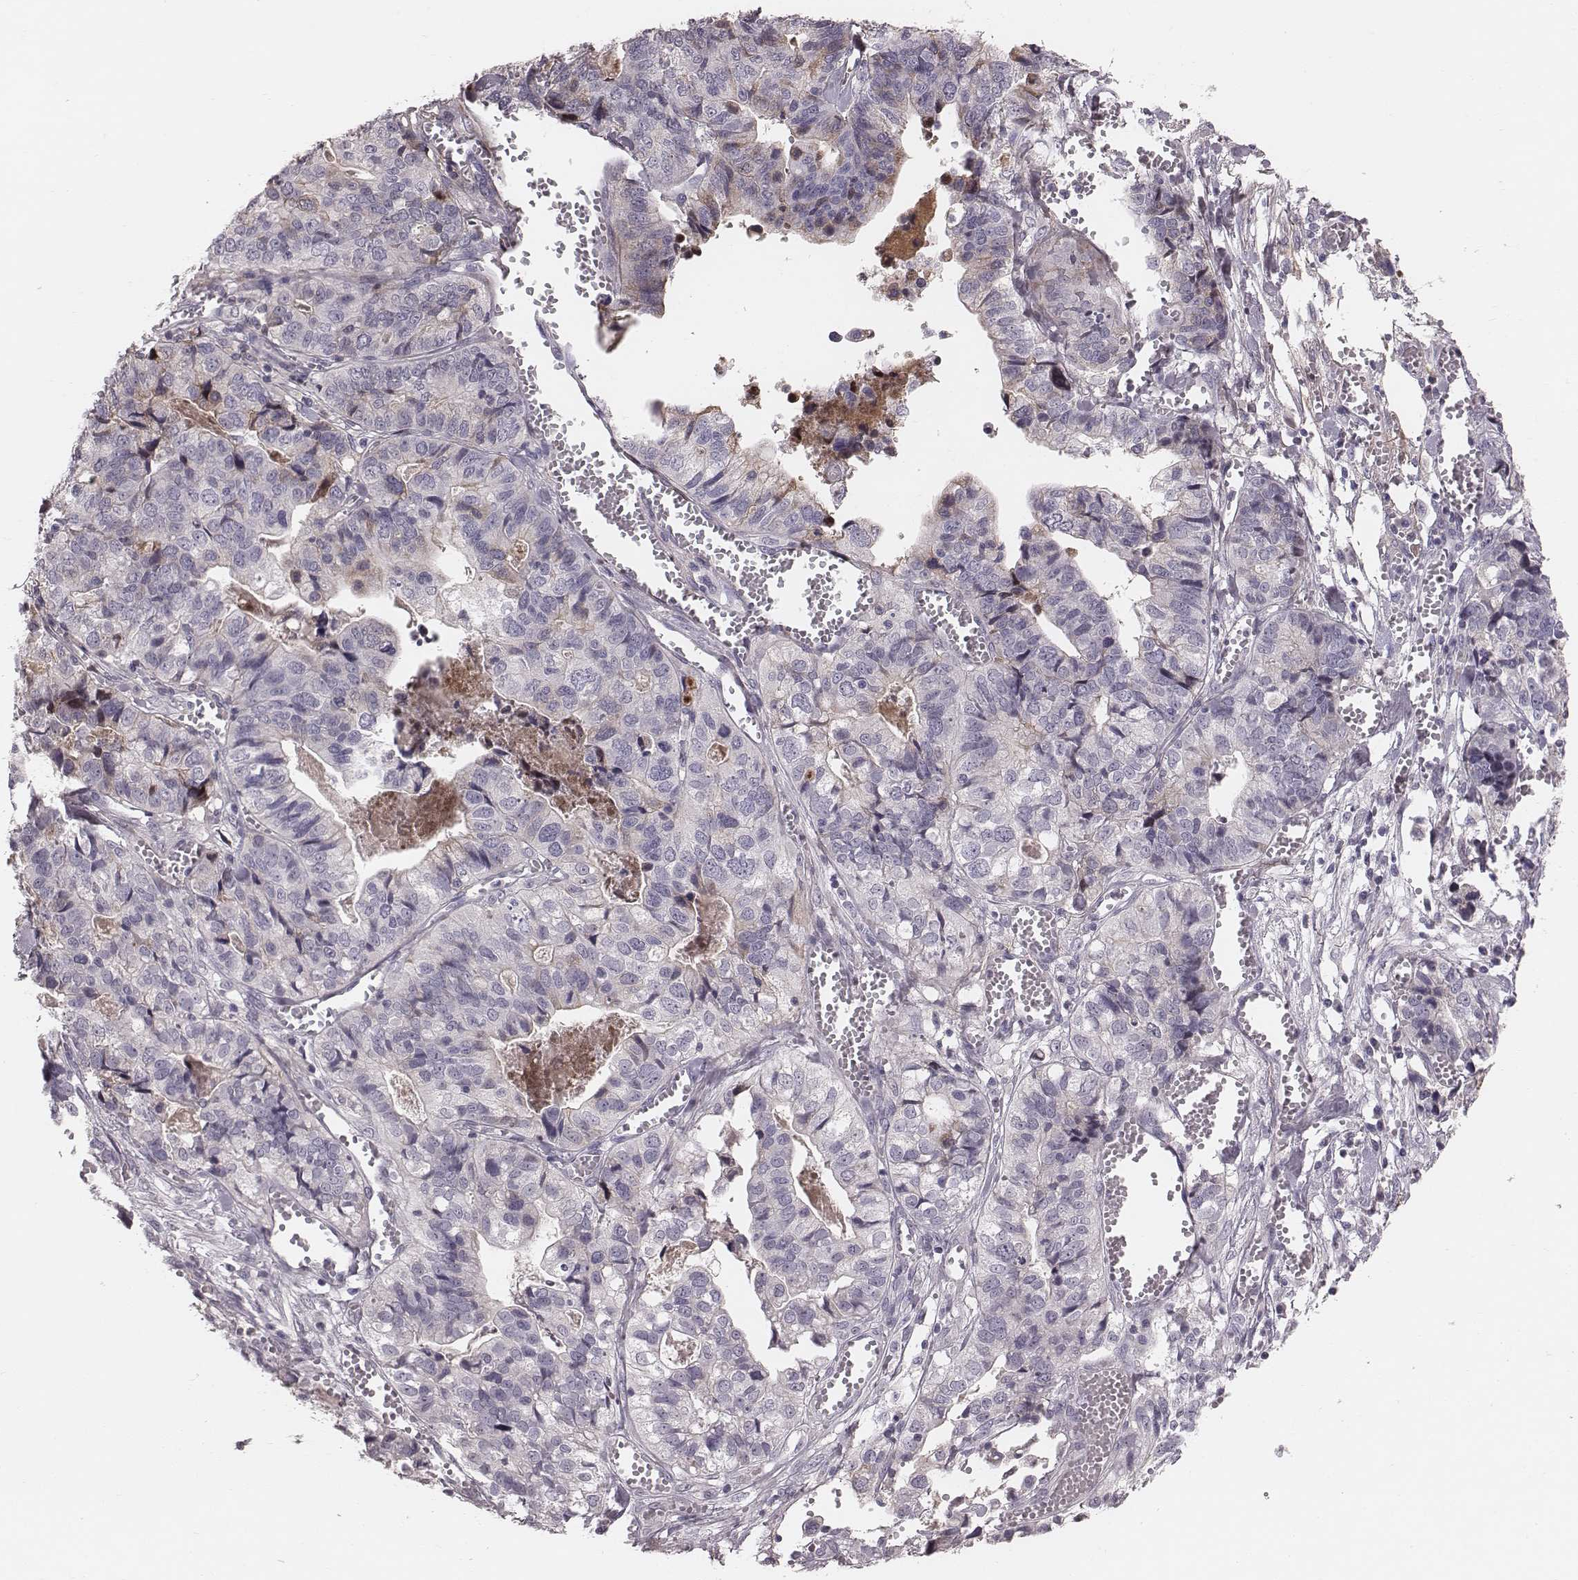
{"staining": {"intensity": "negative", "quantity": "none", "location": "none"}, "tissue": "stomach cancer", "cell_type": "Tumor cells", "image_type": "cancer", "snomed": [{"axis": "morphology", "description": "Adenocarcinoma, NOS"}, {"axis": "topography", "description": "Stomach, upper"}], "caption": "High power microscopy photomicrograph of an IHC micrograph of stomach adenocarcinoma, revealing no significant expression in tumor cells.", "gene": "CFTR", "patient": {"sex": "female", "age": 67}}